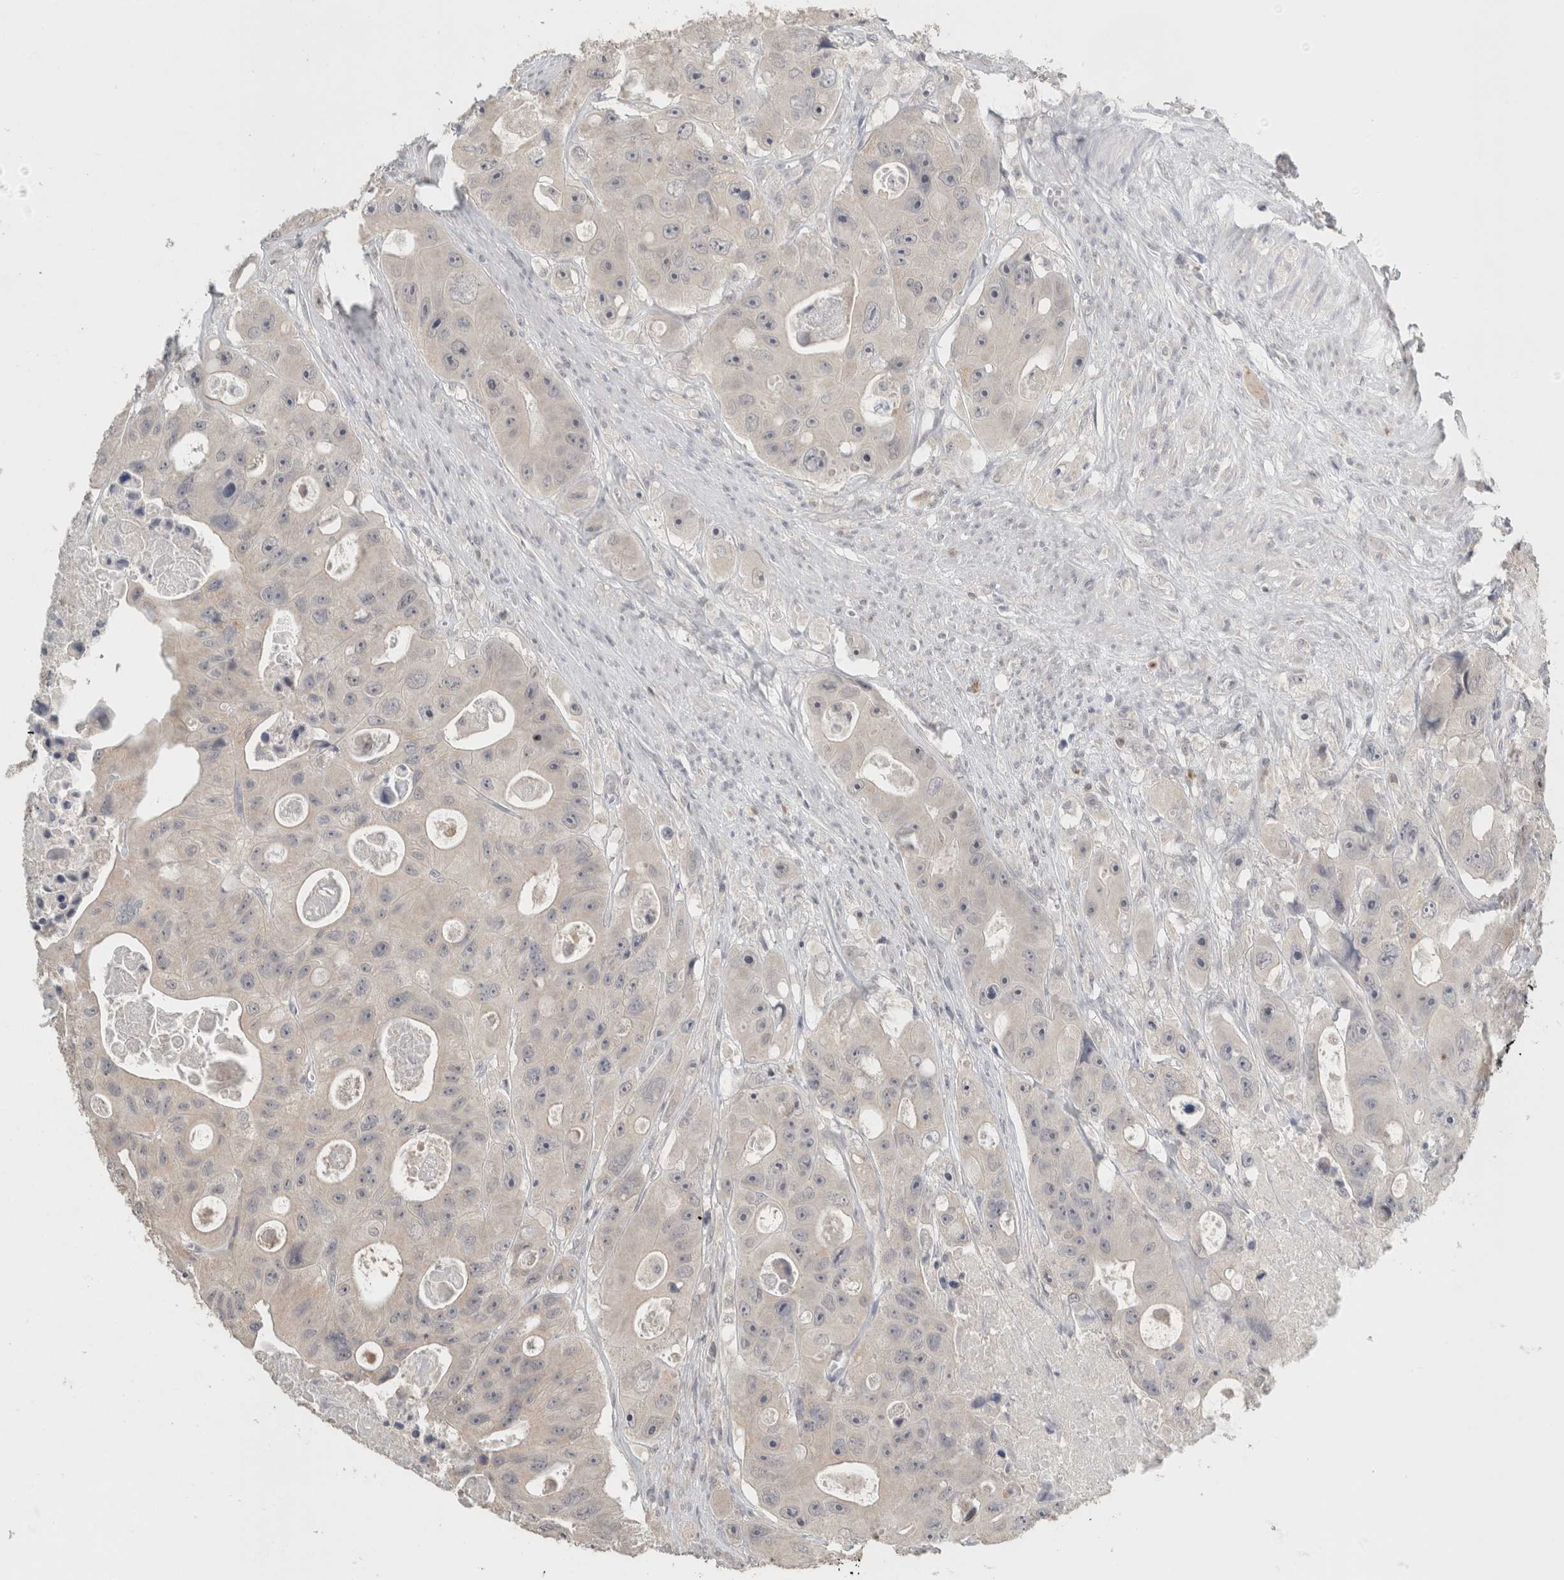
{"staining": {"intensity": "negative", "quantity": "none", "location": "none"}, "tissue": "colorectal cancer", "cell_type": "Tumor cells", "image_type": "cancer", "snomed": [{"axis": "morphology", "description": "Adenocarcinoma, NOS"}, {"axis": "topography", "description": "Colon"}], "caption": "DAB immunohistochemical staining of human colorectal cancer shows no significant expression in tumor cells.", "gene": "TRAT1", "patient": {"sex": "female", "age": 46}}